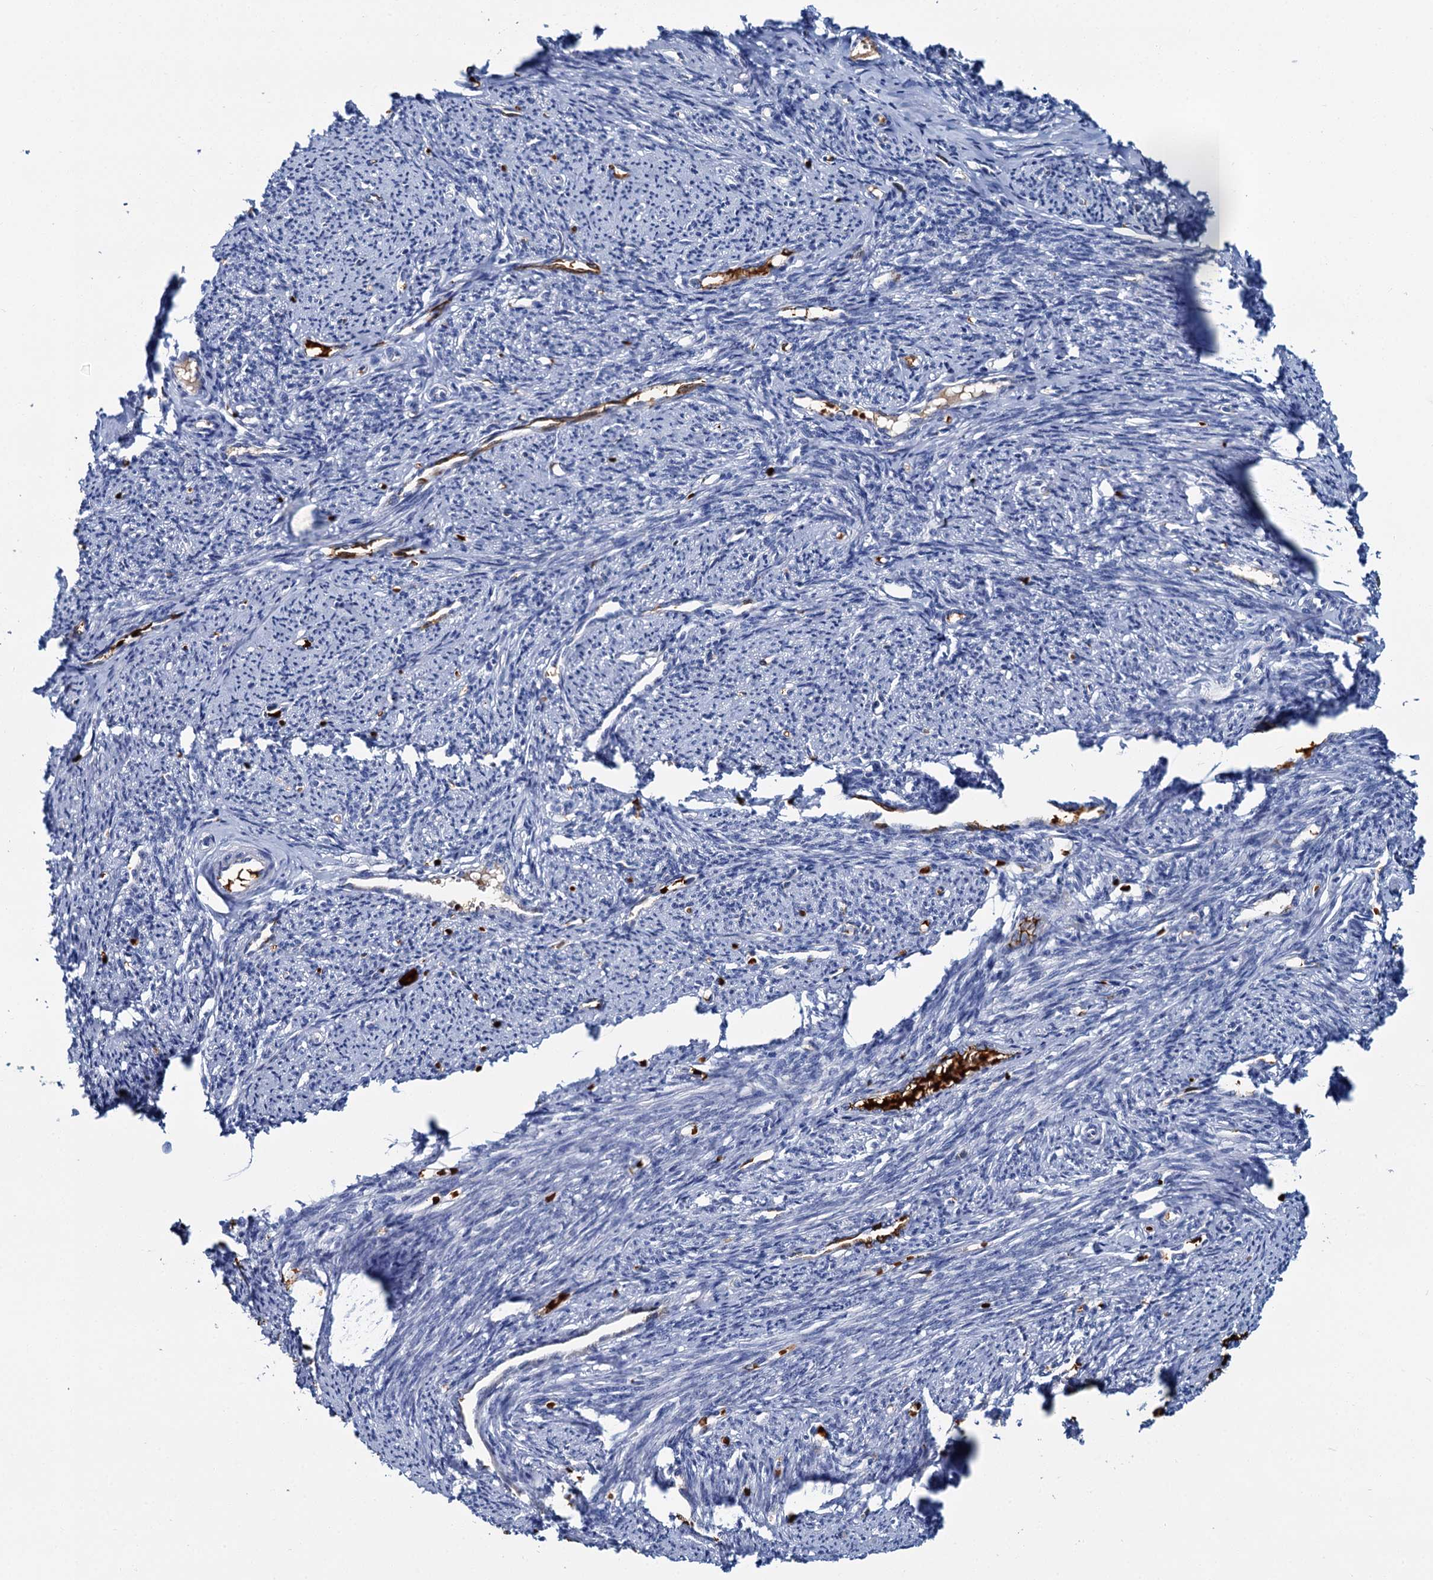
{"staining": {"intensity": "negative", "quantity": "none", "location": "none"}, "tissue": "smooth muscle", "cell_type": "Smooth muscle cells", "image_type": "normal", "snomed": [{"axis": "morphology", "description": "Normal tissue, NOS"}, {"axis": "topography", "description": "Smooth muscle"}, {"axis": "topography", "description": "Uterus"}], "caption": "DAB immunohistochemical staining of benign human smooth muscle demonstrates no significant expression in smooth muscle cells. (Brightfield microscopy of DAB (3,3'-diaminobenzidine) IHC at high magnification).", "gene": "ATG2A", "patient": {"sex": "female", "age": 59}}